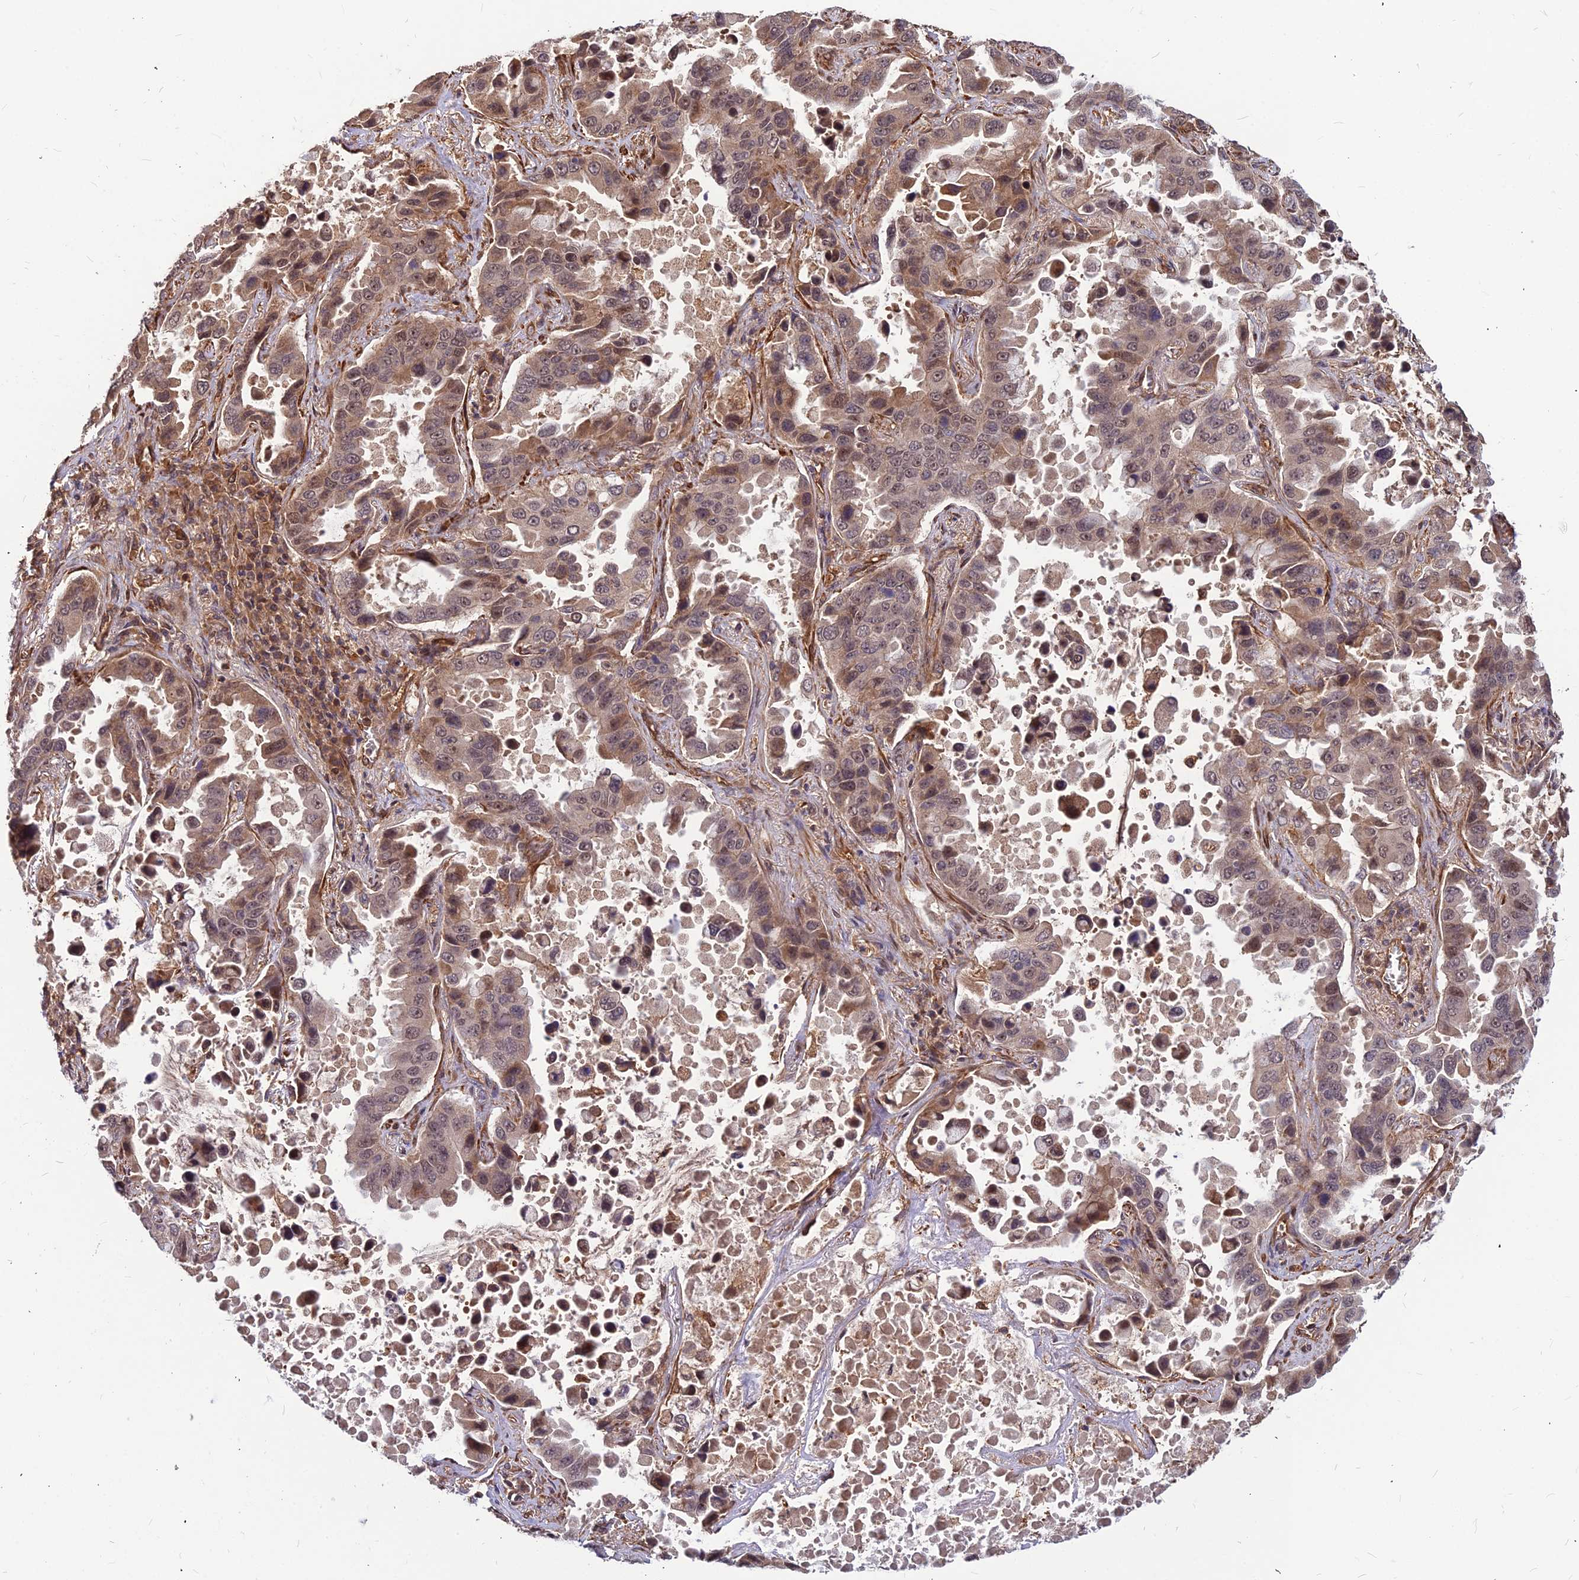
{"staining": {"intensity": "weak", "quantity": ">75%", "location": "cytoplasmic/membranous,nuclear"}, "tissue": "lung cancer", "cell_type": "Tumor cells", "image_type": "cancer", "snomed": [{"axis": "morphology", "description": "Adenocarcinoma, NOS"}, {"axis": "topography", "description": "Lung"}], "caption": "Protein expression by IHC displays weak cytoplasmic/membranous and nuclear positivity in approximately >75% of tumor cells in lung cancer (adenocarcinoma). (DAB (3,3'-diaminobenzidine) = brown stain, brightfield microscopy at high magnification).", "gene": "ZNF467", "patient": {"sex": "male", "age": 64}}